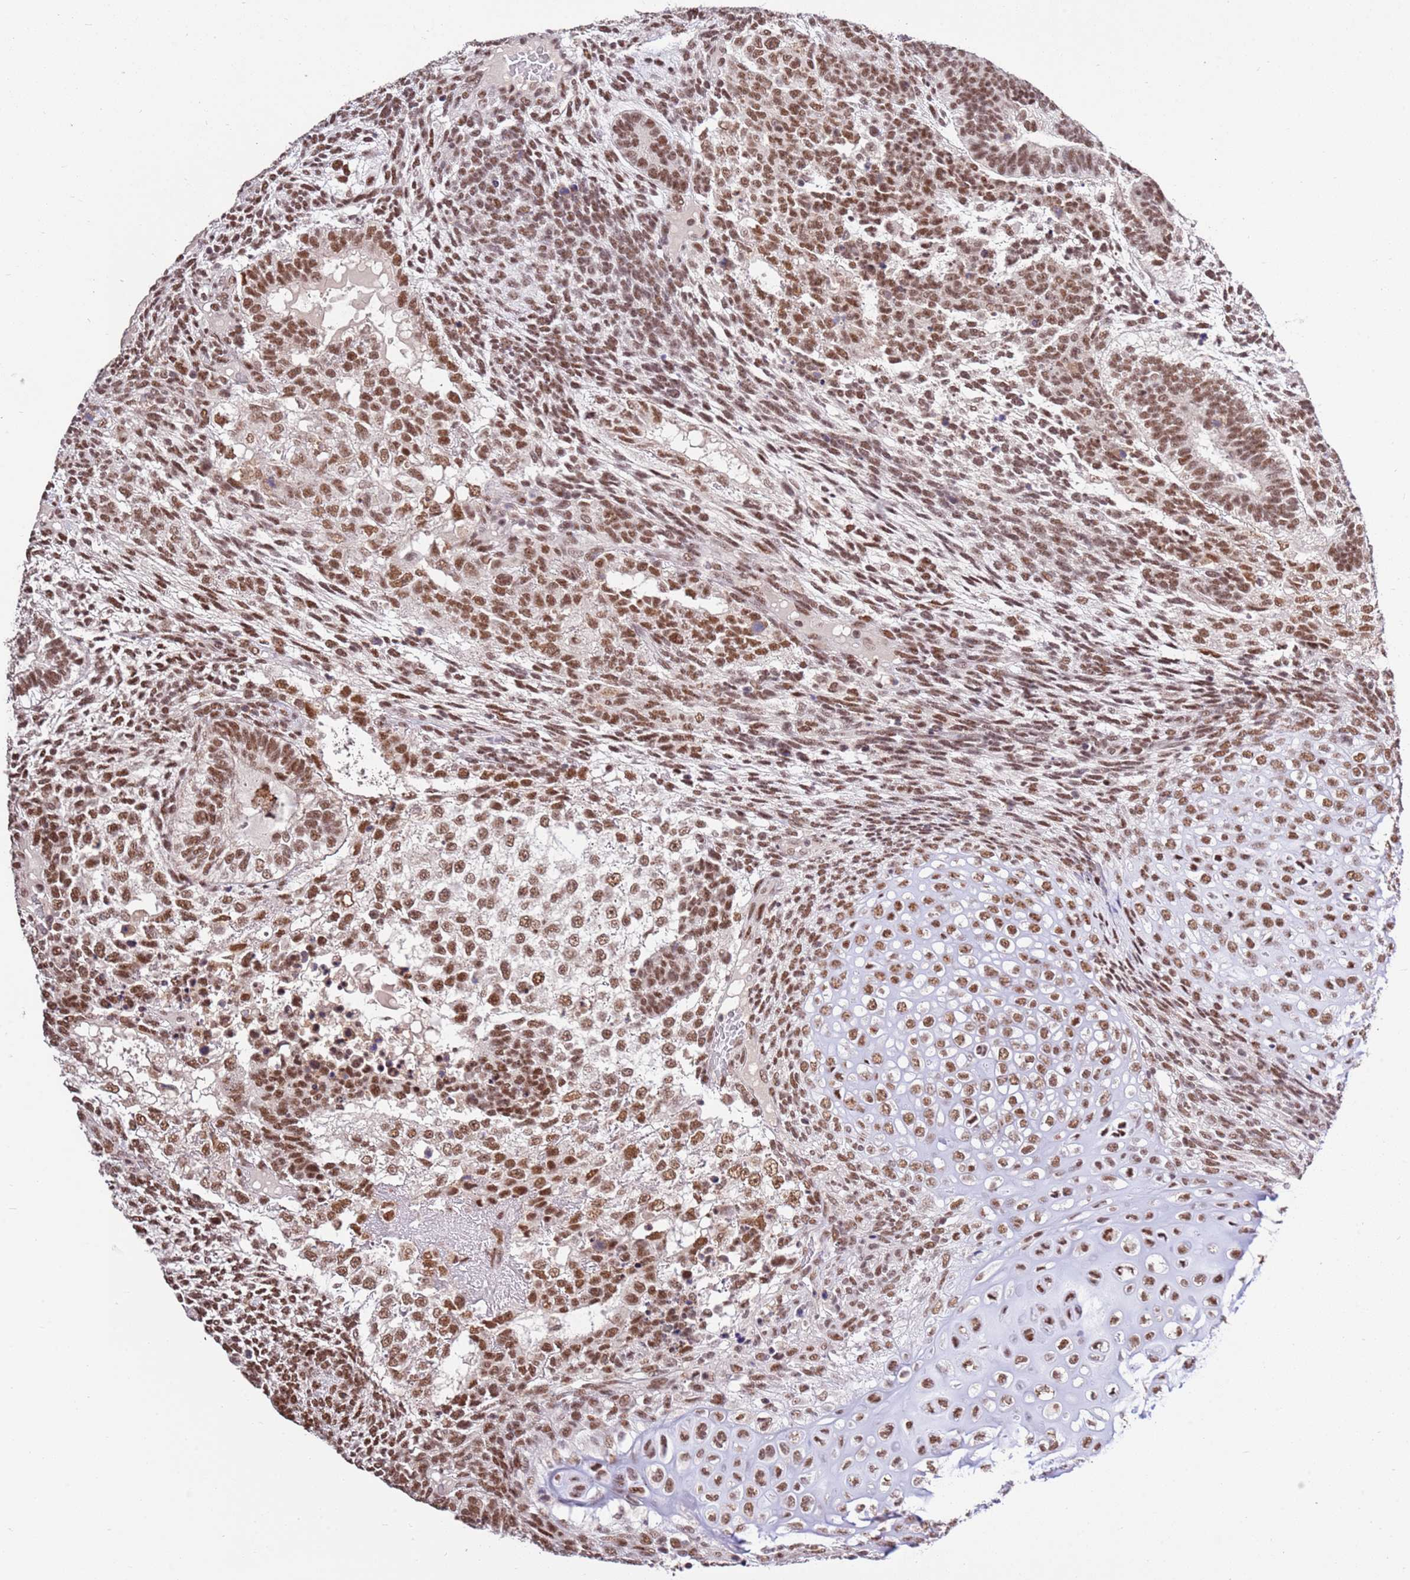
{"staining": {"intensity": "moderate", "quantity": ">75%", "location": "nuclear"}, "tissue": "testis cancer", "cell_type": "Tumor cells", "image_type": "cancer", "snomed": [{"axis": "morphology", "description": "Carcinoma, Embryonal, NOS"}, {"axis": "topography", "description": "Testis"}], "caption": "Testis embryonal carcinoma stained with DAB immunohistochemistry (IHC) demonstrates medium levels of moderate nuclear expression in about >75% of tumor cells.", "gene": "AKAP8L", "patient": {"sex": "male", "age": 23}}